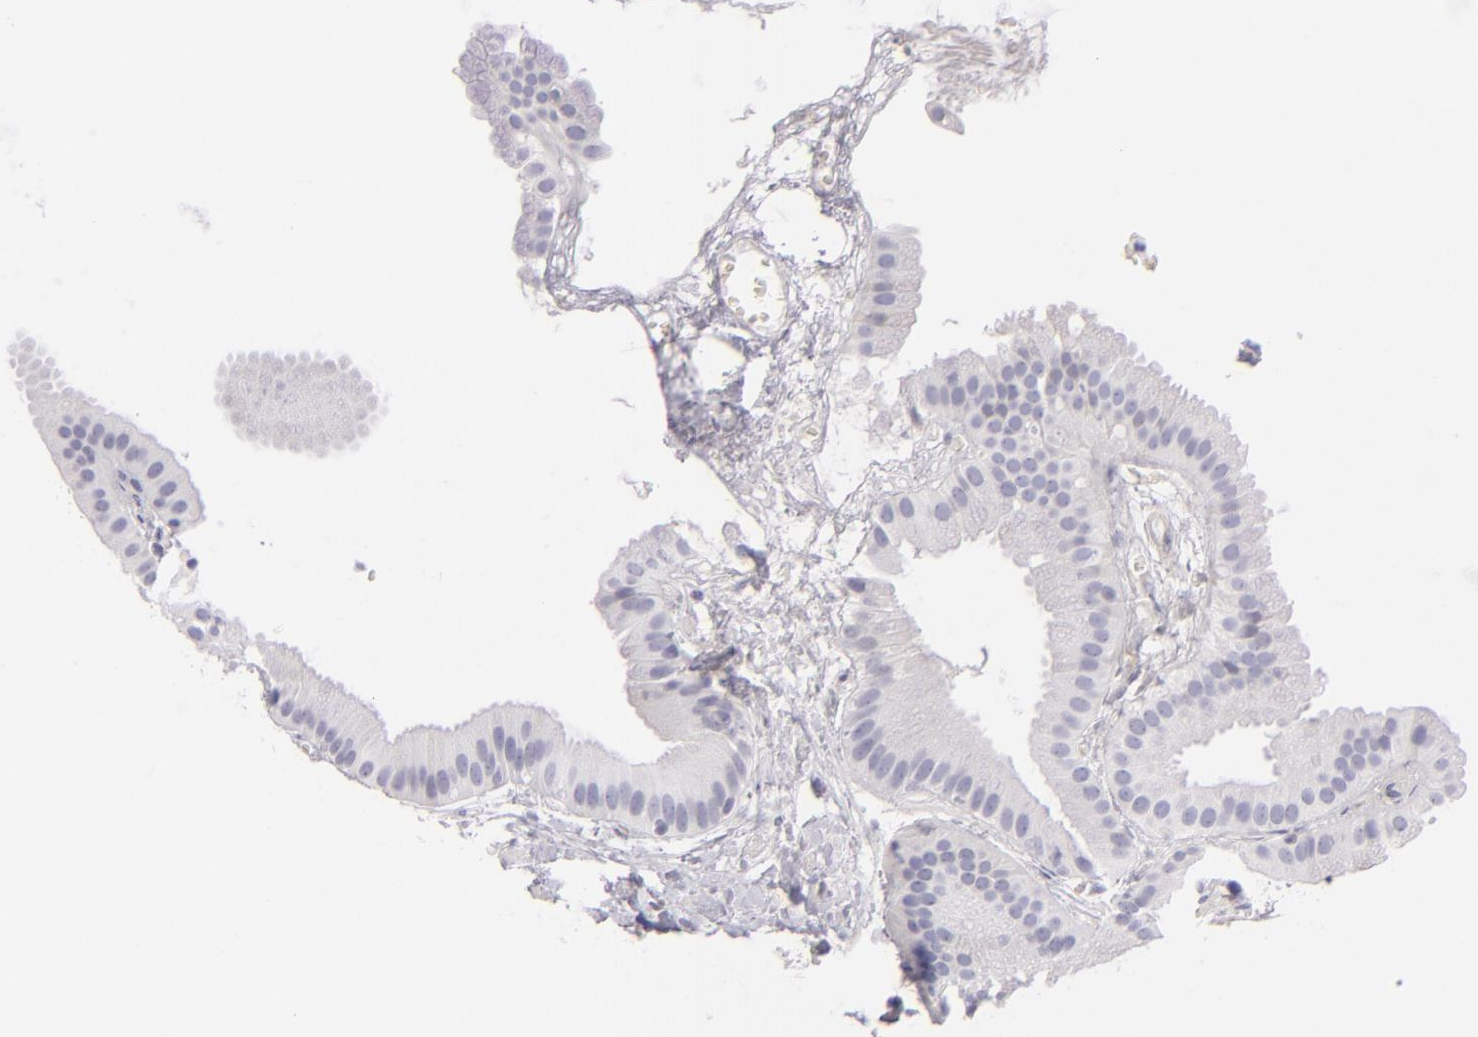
{"staining": {"intensity": "negative", "quantity": "none", "location": "none"}, "tissue": "gallbladder", "cell_type": "Glandular cells", "image_type": "normal", "snomed": [{"axis": "morphology", "description": "Normal tissue, NOS"}, {"axis": "topography", "description": "Gallbladder"}], "caption": "This is an immunohistochemistry (IHC) photomicrograph of benign human gallbladder. There is no positivity in glandular cells.", "gene": "F13A1", "patient": {"sex": "female", "age": 63}}